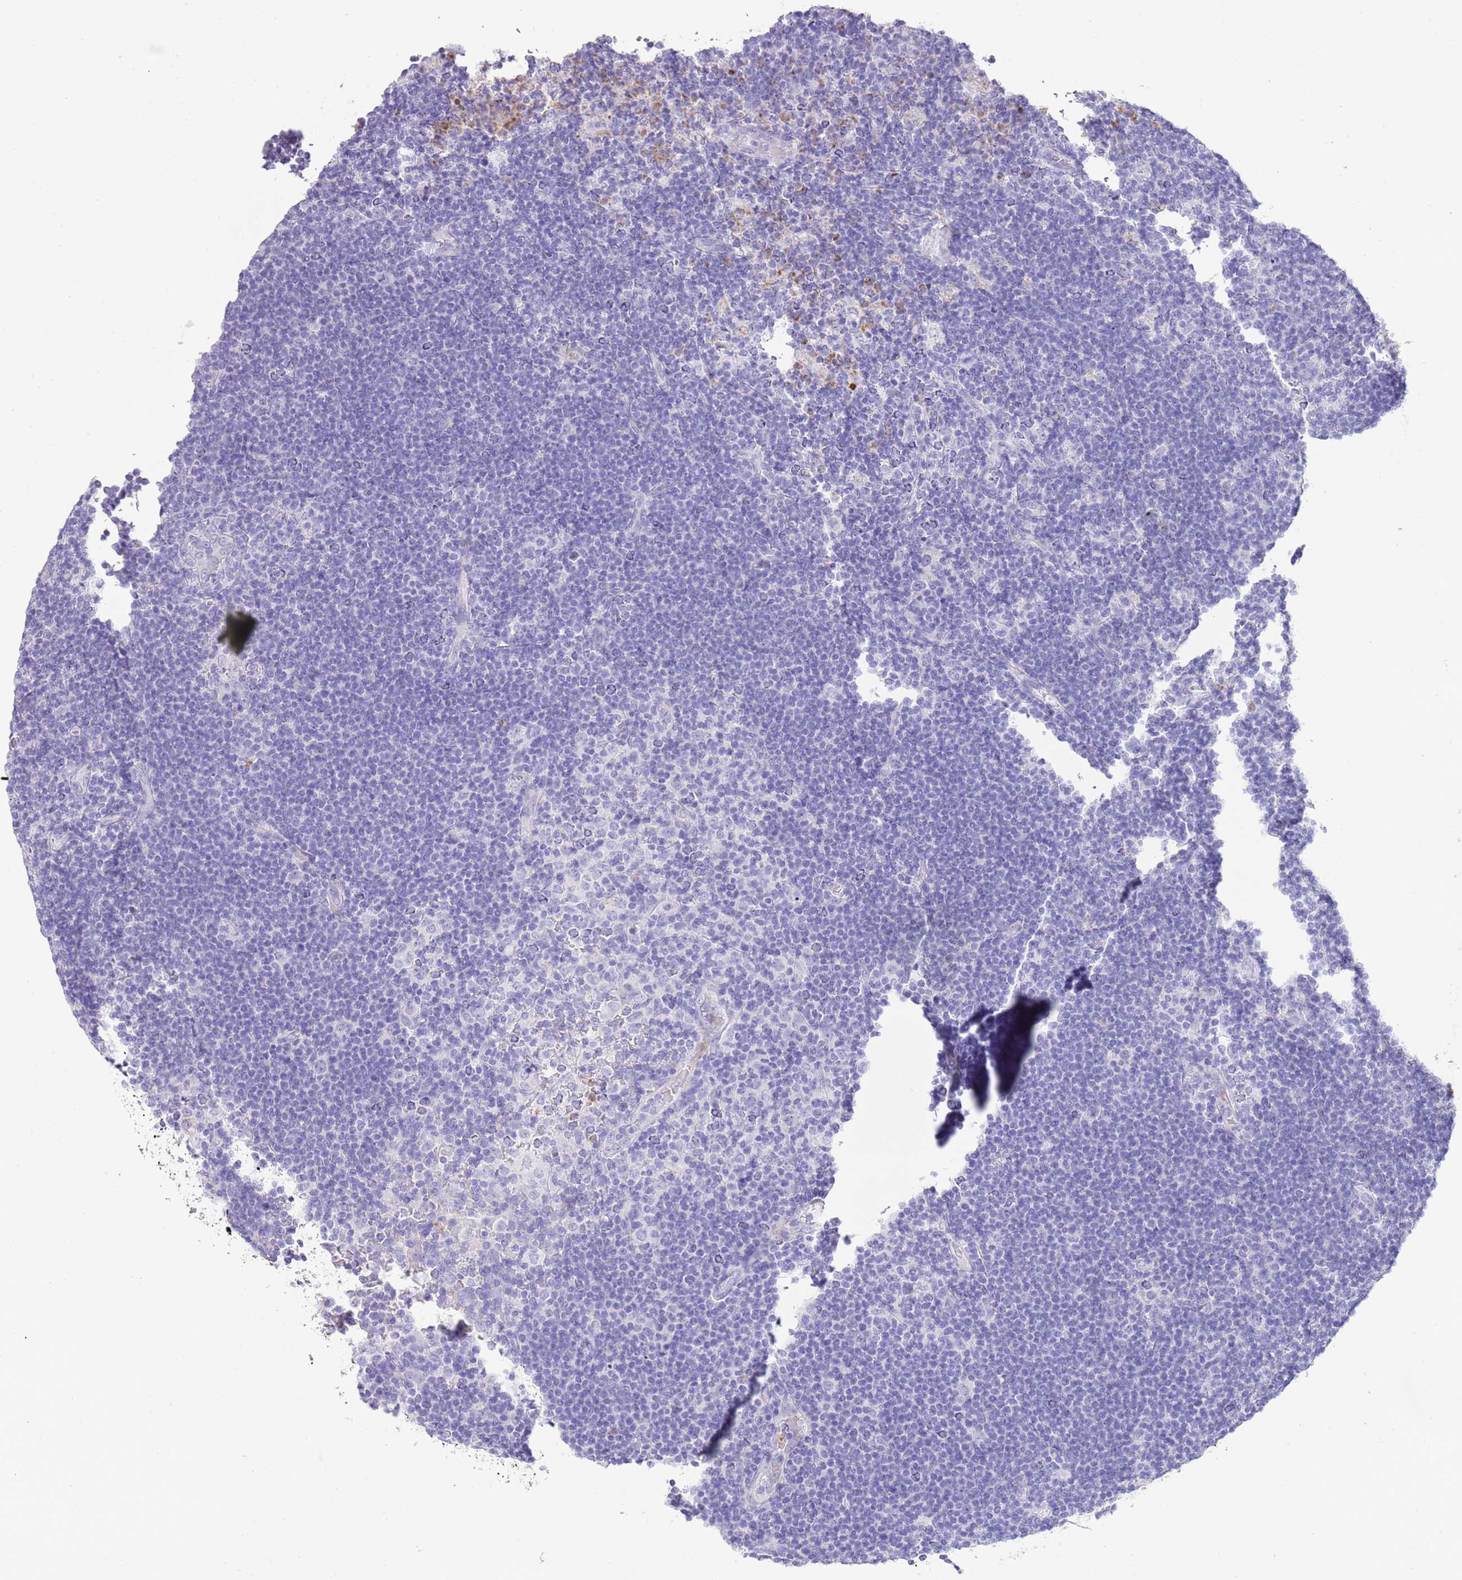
{"staining": {"intensity": "negative", "quantity": "none", "location": "none"}, "tissue": "lymphoma", "cell_type": "Tumor cells", "image_type": "cancer", "snomed": [{"axis": "morphology", "description": "Hodgkin's disease, NOS"}, {"axis": "topography", "description": "Lymph node"}], "caption": "This is a image of immunohistochemistry (IHC) staining of lymphoma, which shows no staining in tumor cells.", "gene": "OR2Z1", "patient": {"sex": "female", "age": 57}}